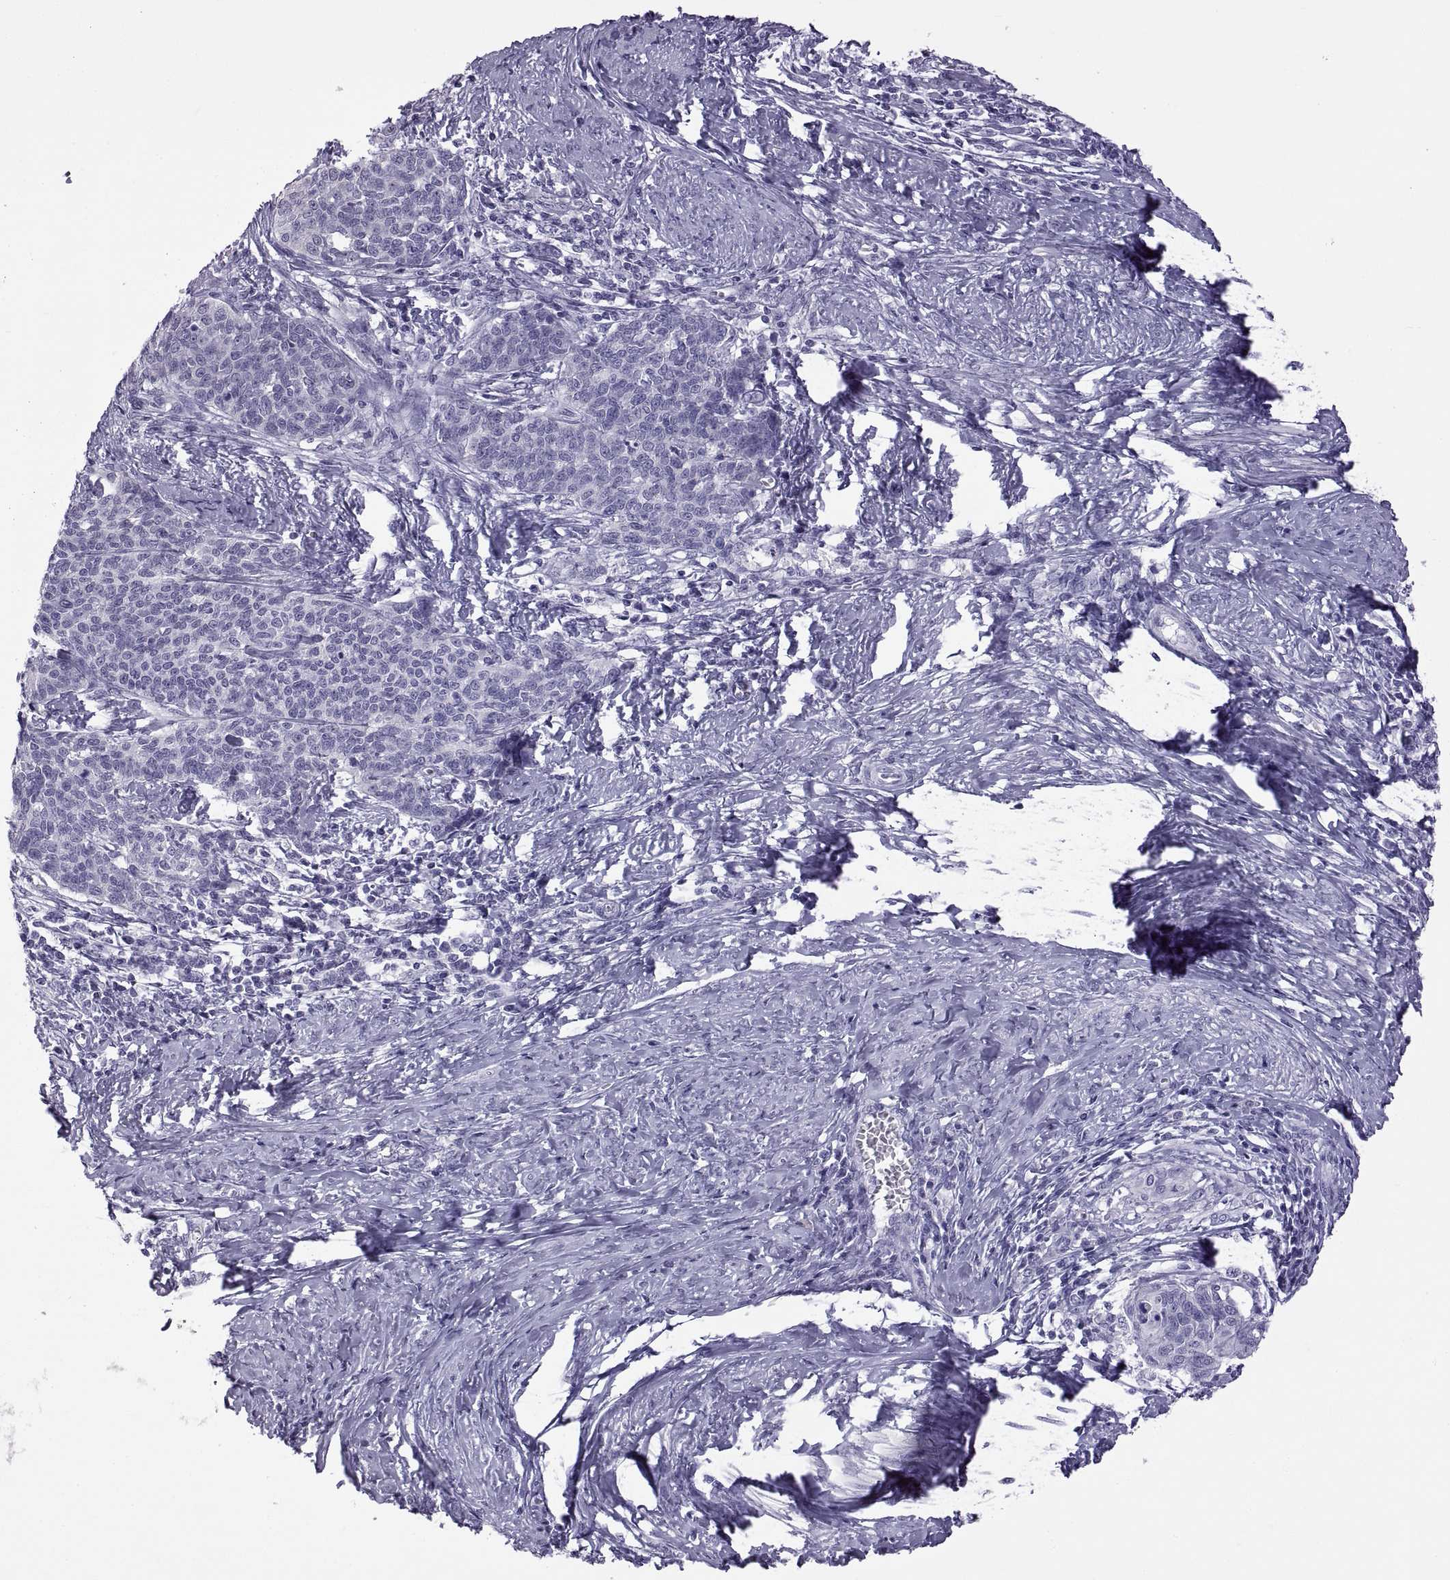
{"staining": {"intensity": "negative", "quantity": "none", "location": "none"}, "tissue": "cervical cancer", "cell_type": "Tumor cells", "image_type": "cancer", "snomed": [{"axis": "morphology", "description": "Squamous cell carcinoma, NOS"}, {"axis": "topography", "description": "Cervix"}], "caption": "IHC photomicrograph of cervical squamous cell carcinoma stained for a protein (brown), which reveals no positivity in tumor cells.", "gene": "RDM1", "patient": {"sex": "female", "age": 39}}